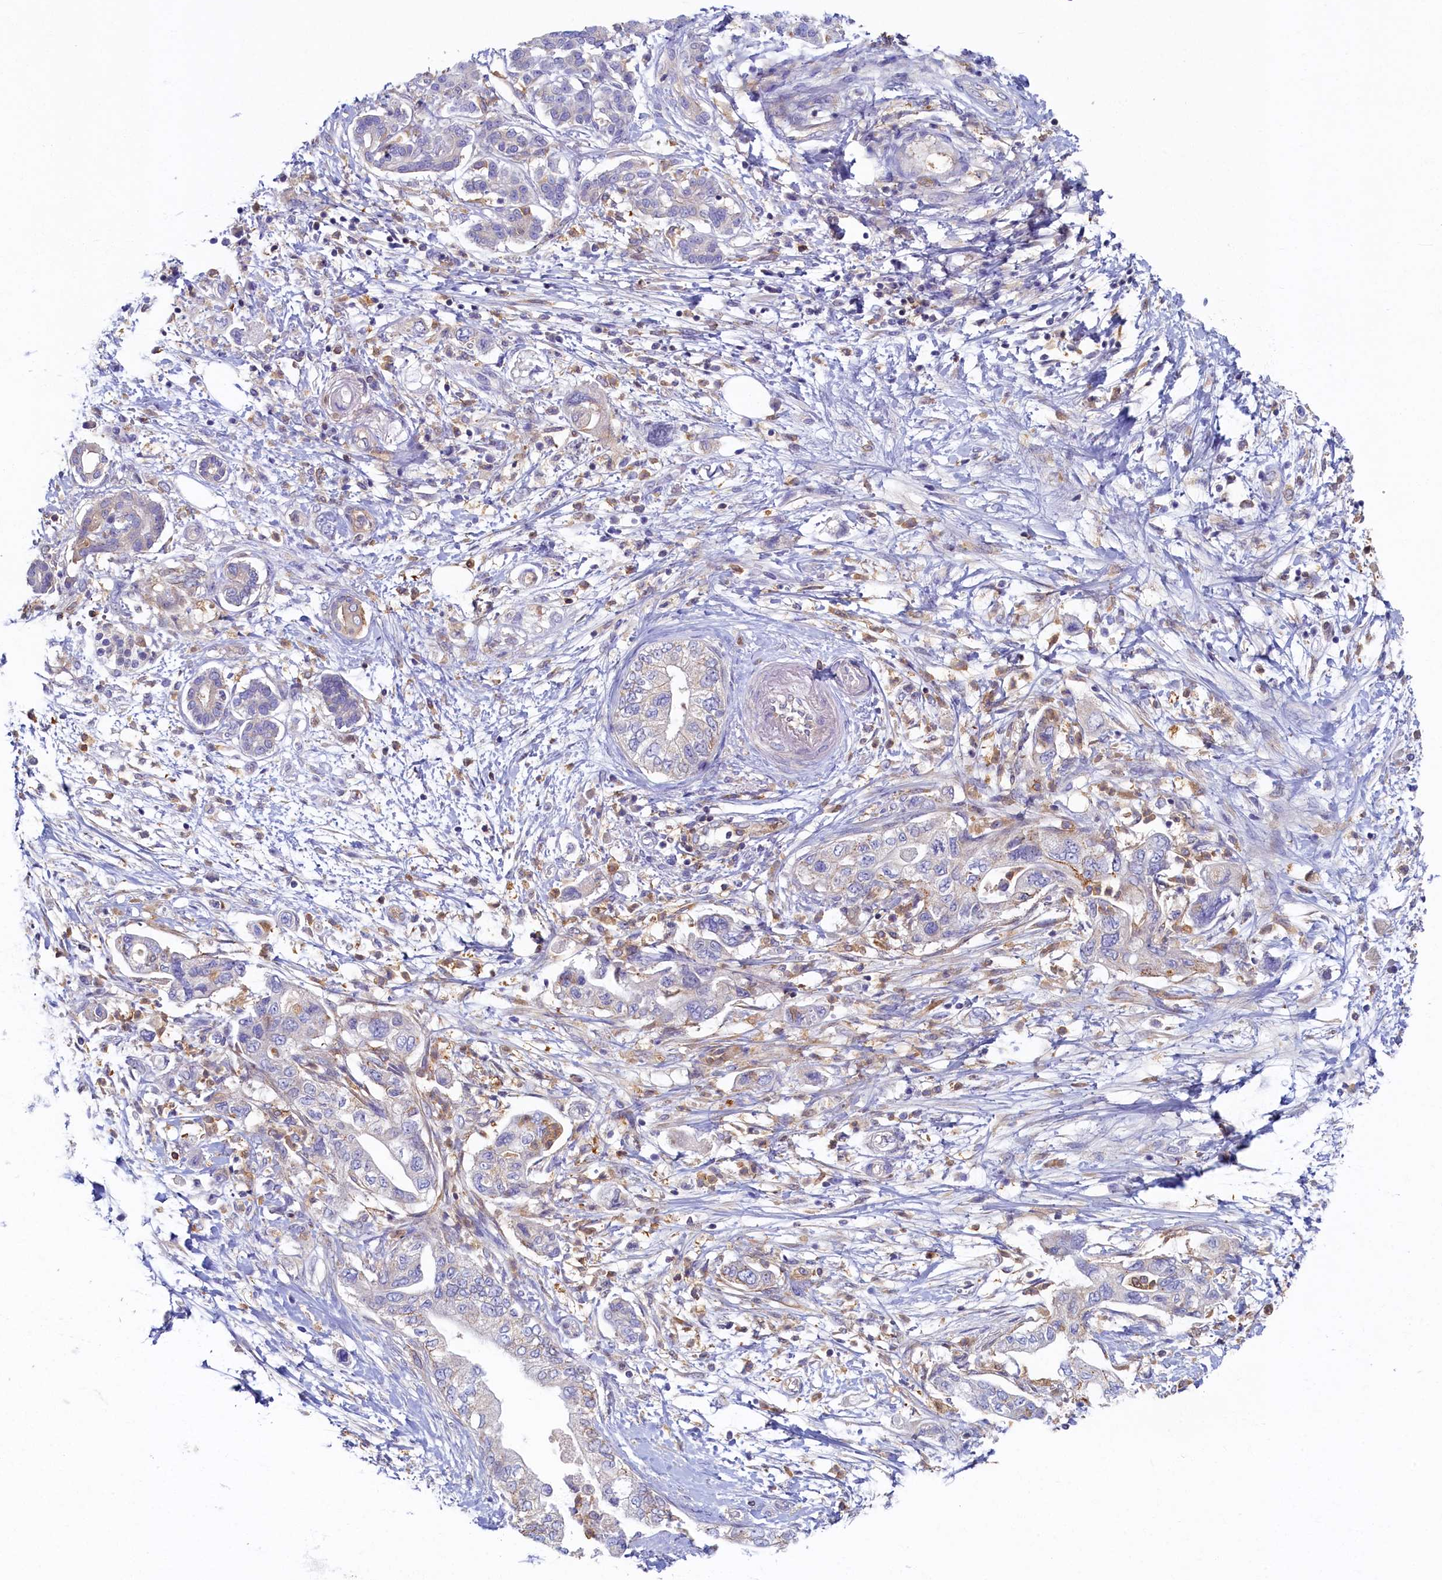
{"staining": {"intensity": "negative", "quantity": "none", "location": "none"}, "tissue": "pancreatic cancer", "cell_type": "Tumor cells", "image_type": "cancer", "snomed": [{"axis": "morphology", "description": "Adenocarcinoma, NOS"}, {"axis": "topography", "description": "Pancreas"}], "caption": "This is an immunohistochemistry micrograph of pancreatic adenocarcinoma. There is no positivity in tumor cells.", "gene": "TIMM8B", "patient": {"sex": "female", "age": 73}}